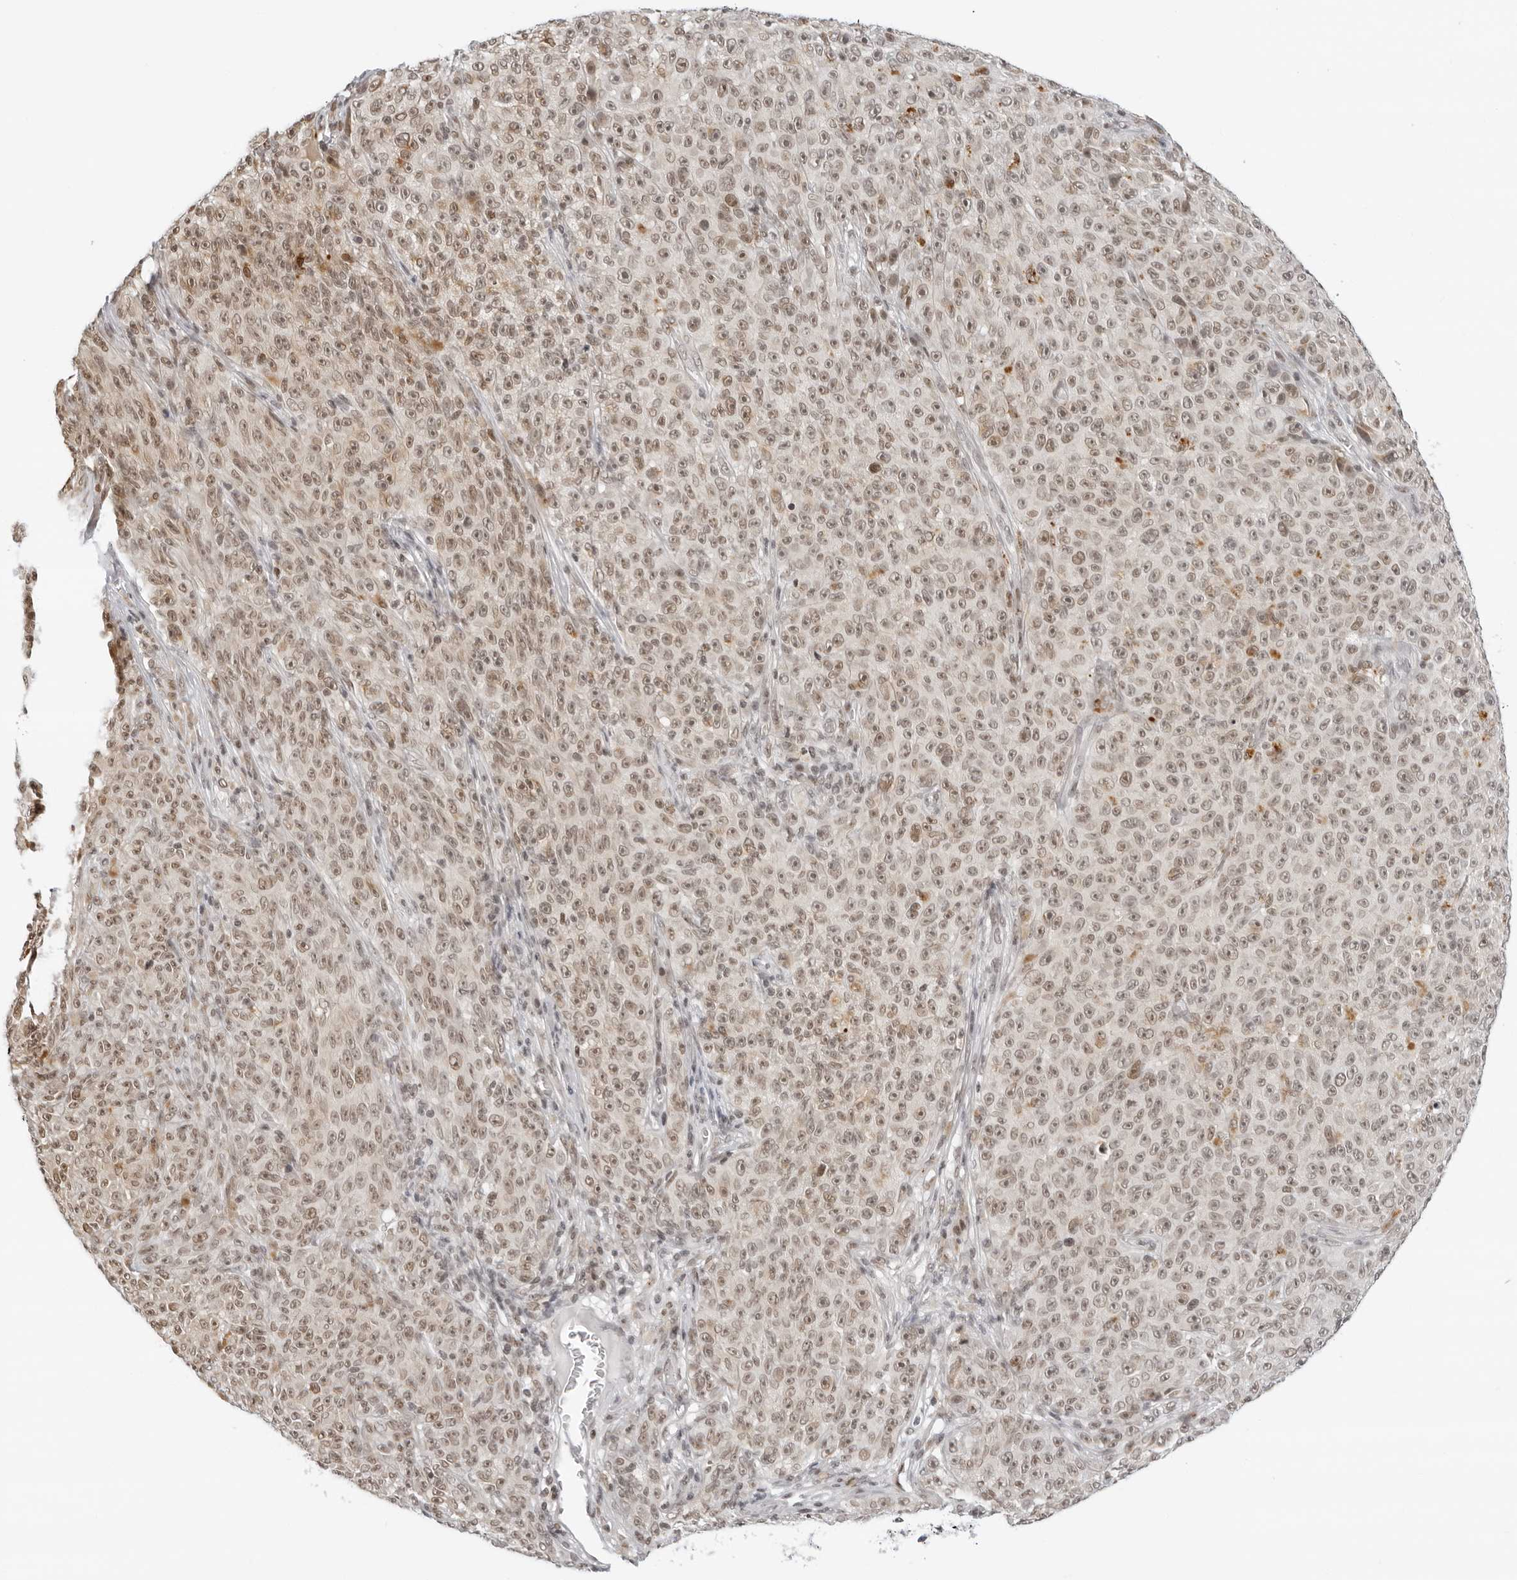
{"staining": {"intensity": "moderate", "quantity": ">75%", "location": "nuclear"}, "tissue": "melanoma", "cell_type": "Tumor cells", "image_type": "cancer", "snomed": [{"axis": "morphology", "description": "Malignant melanoma, NOS"}, {"axis": "topography", "description": "Skin"}], "caption": "A high-resolution image shows immunohistochemistry staining of melanoma, which displays moderate nuclear expression in about >75% of tumor cells. The staining was performed using DAB to visualize the protein expression in brown, while the nuclei were stained in blue with hematoxylin (Magnification: 20x).", "gene": "MSH6", "patient": {"sex": "female", "age": 82}}